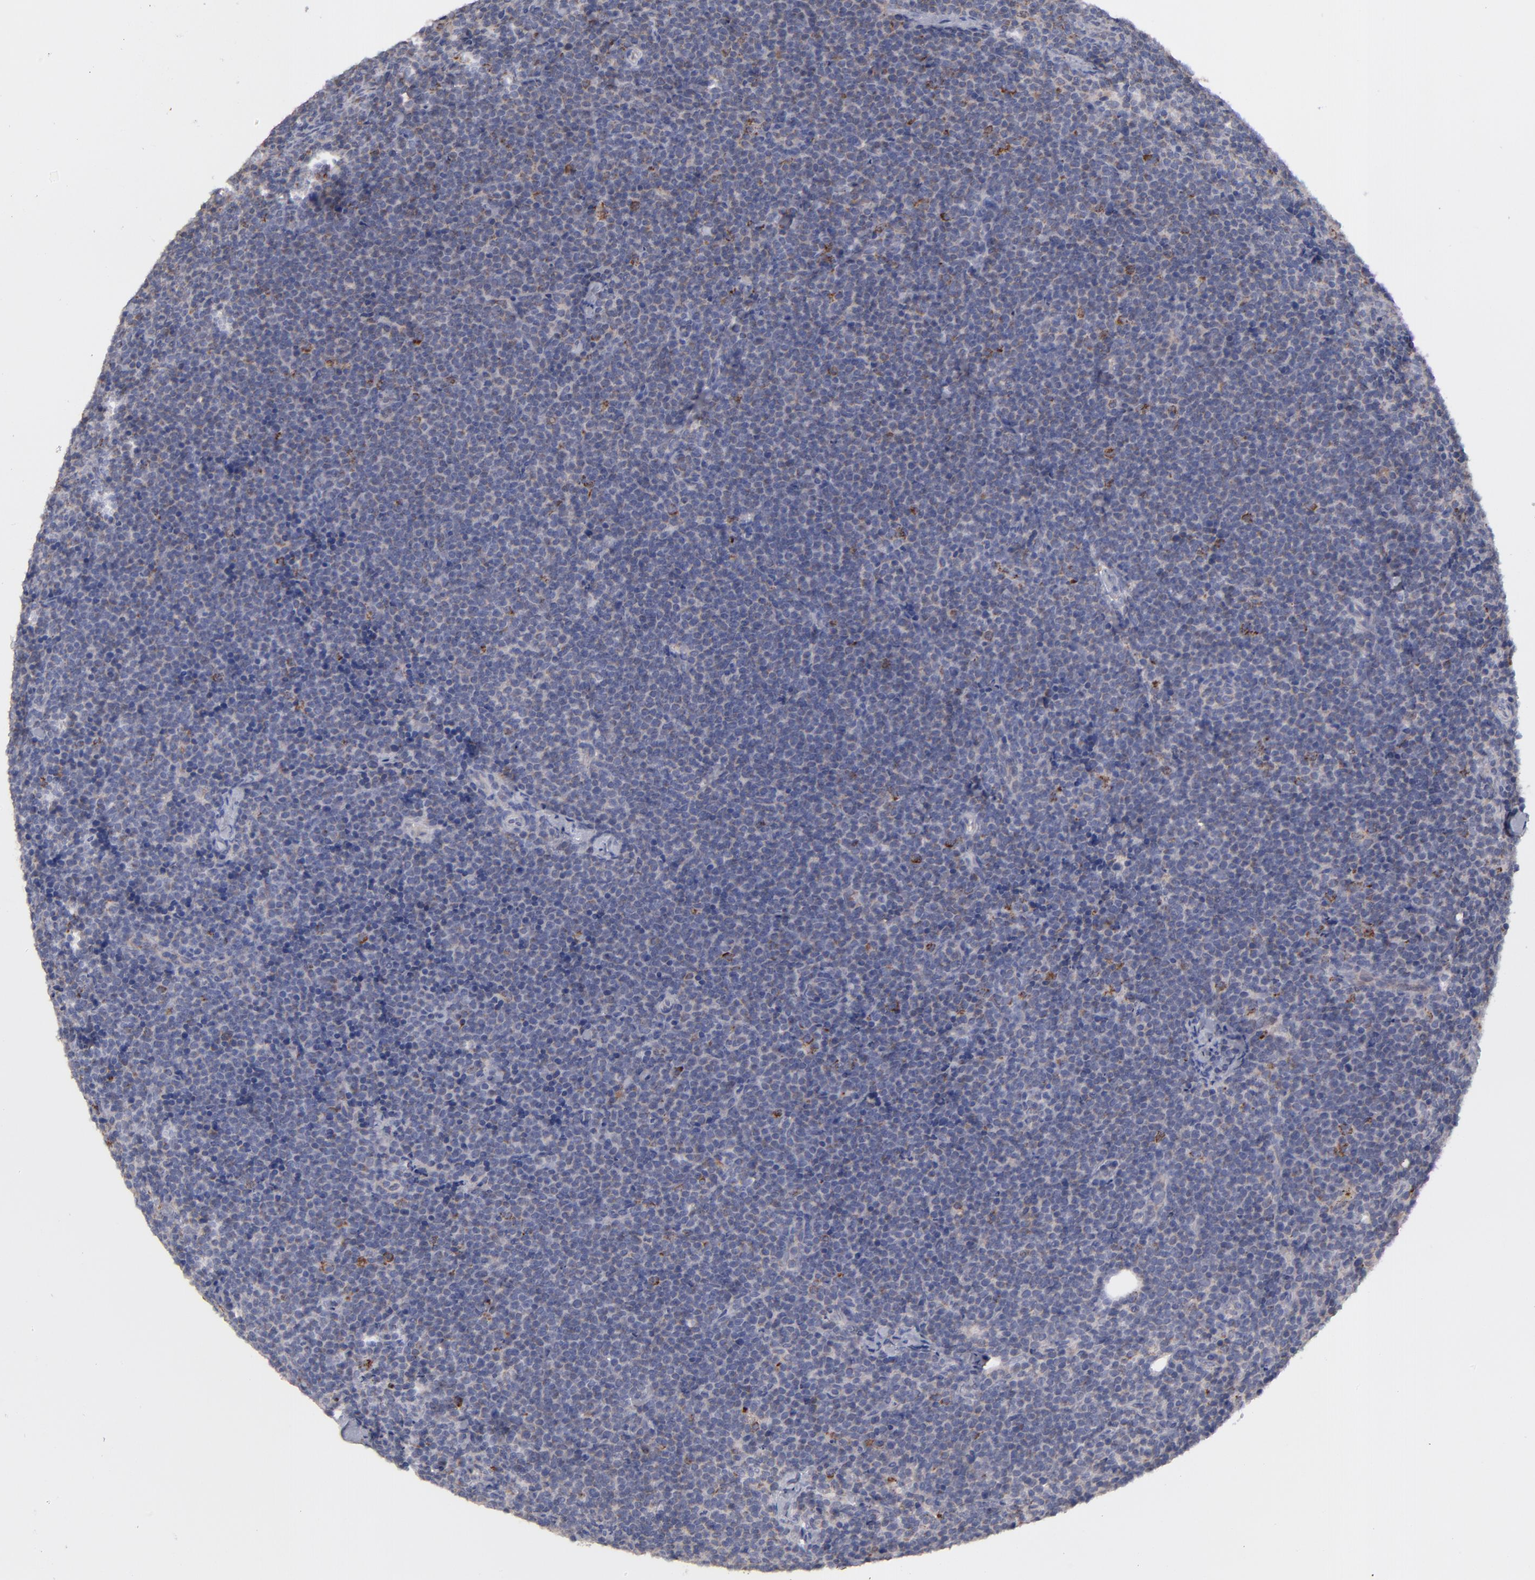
{"staining": {"intensity": "moderate", "quantity": "<25%", "location": "cytoplasmic/membranous"}, "tissue": "lymphoma", "cell_type": "Tumor cells", "image_type": "cancer", "snomed": [{"axis": "morphology", "description": "Malignant lymphoma, non-Hodgkin's type, High grade"}, {"axis": "topography", "description": "Lymph node"}], "caption": "A micrograph of human malignant lymphoma, non-Hodgkin's type (high-grade) stained for a protein demonstrates moderate cytoplasmic/membranous brown staining in tumor cells.", "gene": "HCCS", "patient": {"sex": "female", "age": 58}}